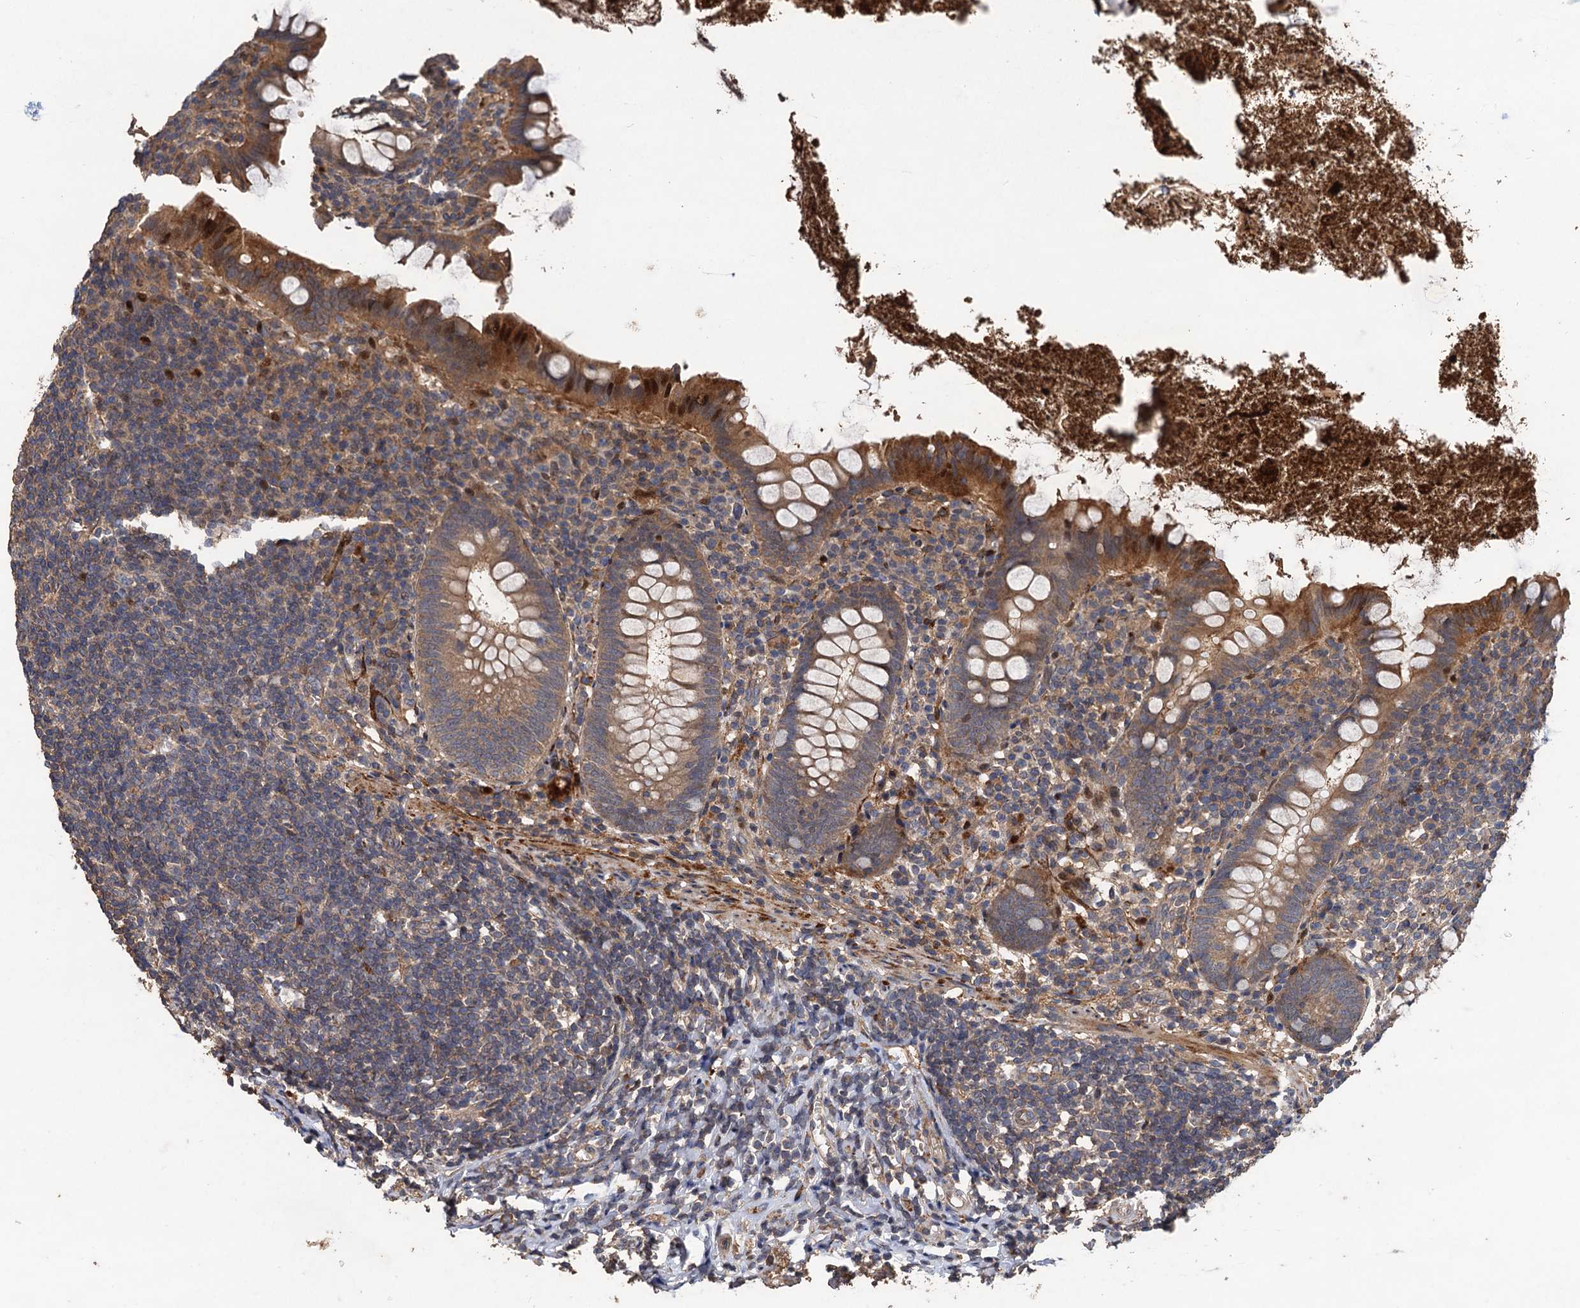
{"staining": {"intensity": "moderate", "quantity": ">75%", "location": "cytoplasmic/membranous,nuclear"}, "tissue": "appendix", "cell_type": "Glandular cells", "image_type": "normal", "snomed": [{"axis": "morphology", "description": "Normal tissue, NOS"}, {"axis": "topography", "description": "Appendix"}], "caption": "Immunohistochemical staining of normal appendix demonstrates moderate cytoplasmic/membranous,nuclear protein expression in approximately >75% of glandular cells. The staining was performed using DAB to visualize the protein expression in brown, while the nuclei were stained in blue with hematoxylin (Magnification: 20x).", "gene": "TMEM39B", "patient": {"sex": "female", "age": 51}}